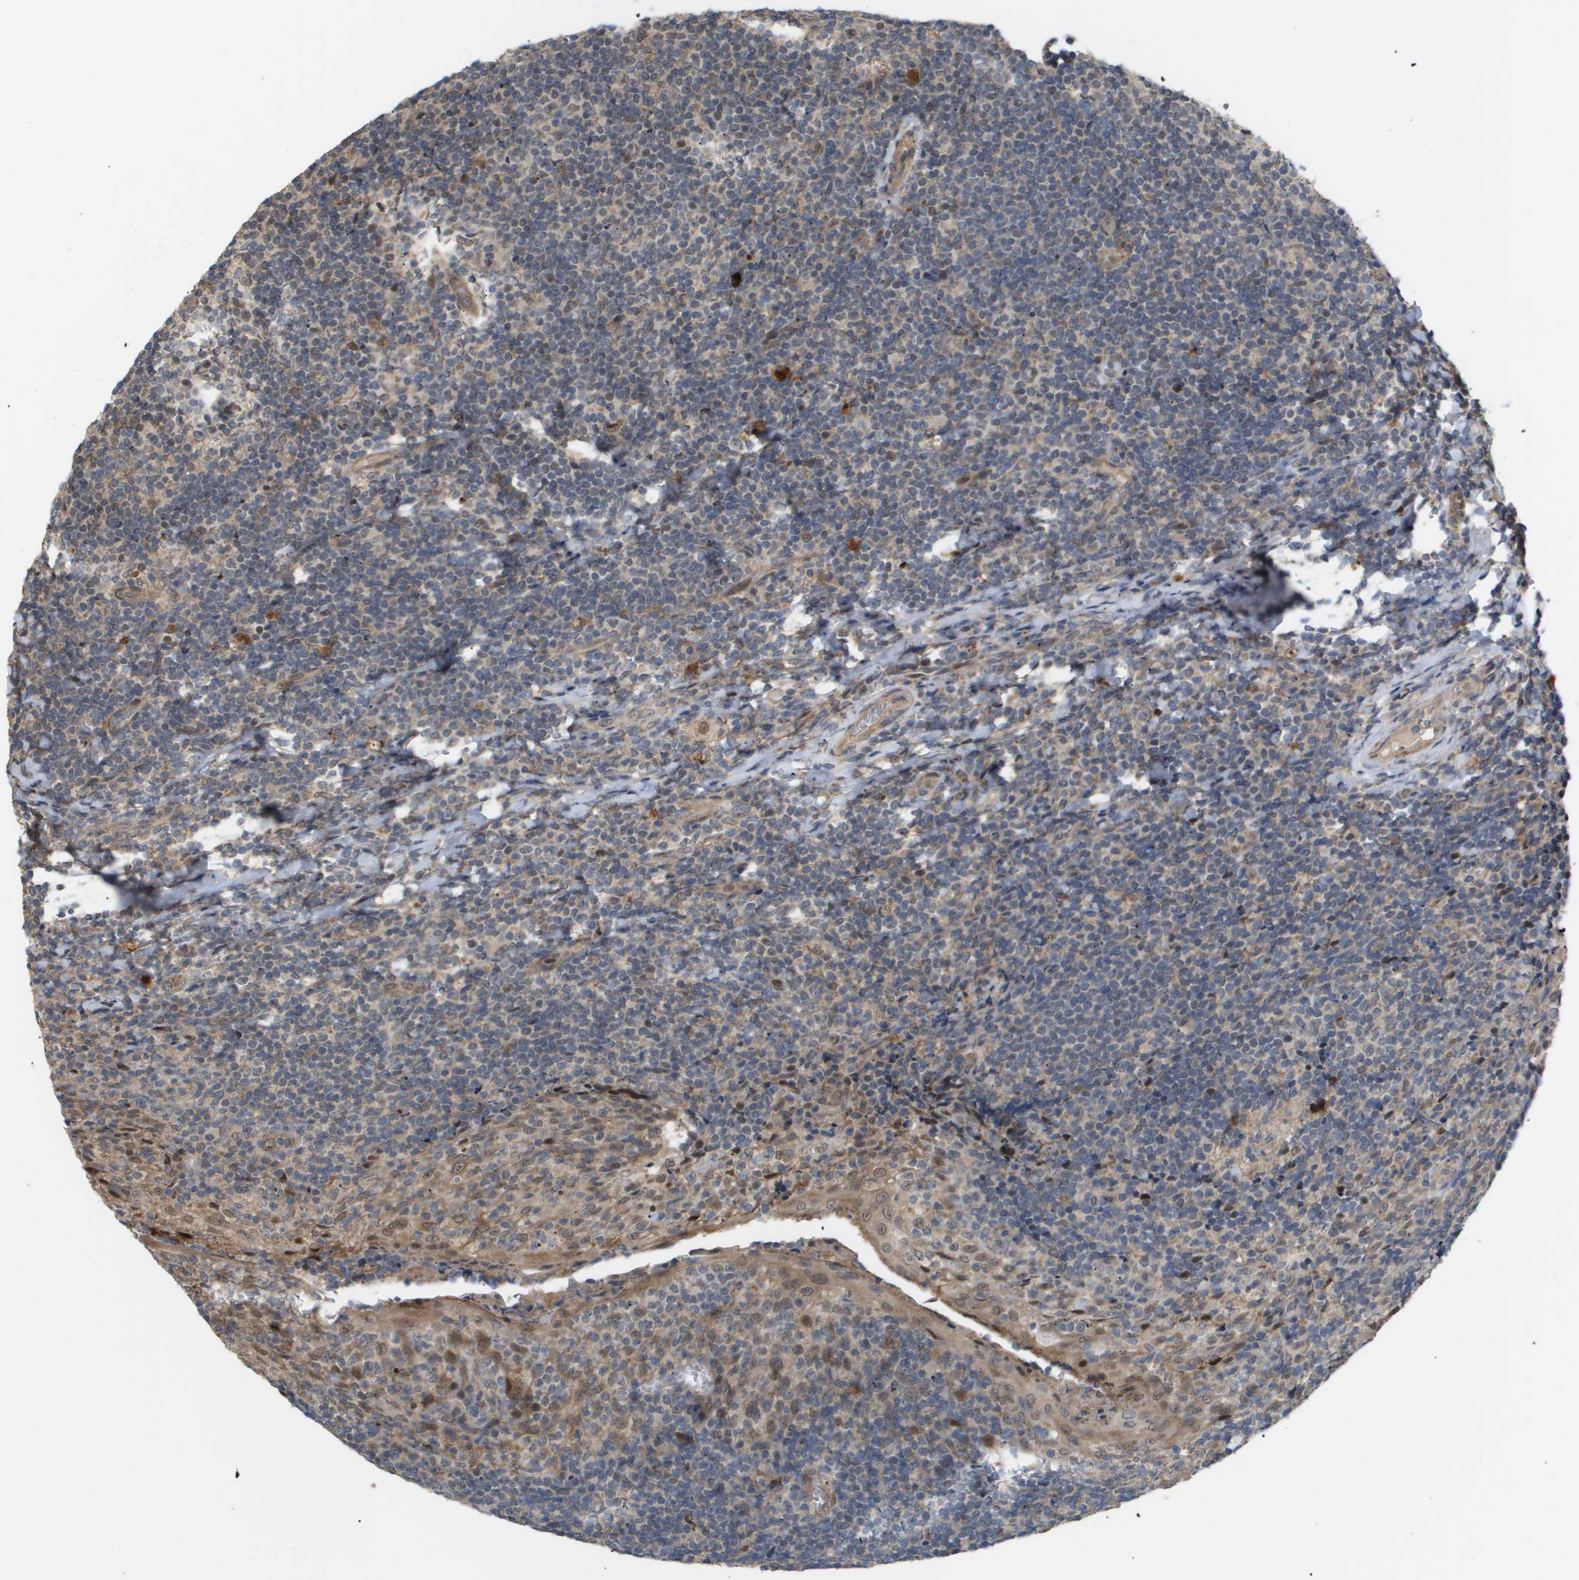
{"staining": {"intensity": "moderate", "quantity": "<25%", "location": "cytoplasmic/membranous"}, "tissue": "tonsil", "cell_type": "Germinal center cells", "image_type": "normal", "snomed": [{"axis": "morphology", "description": "Normal tissue, NOS"}, {"axis": "topography", "description": "Tonsil"}], "caption": "High-magnification brightfield microscopy of benign tonsil stained with DAB (3,3'-diaminobenzidine) (brown) and counterstained with hematoxylin (blue). germinal center cells exhibit moderate cytoplasmic/membranous expression is appreciated in approximately<25% of cells.", "gene": "PDGFB", "patient": {"sex": "male", "age": 37}}